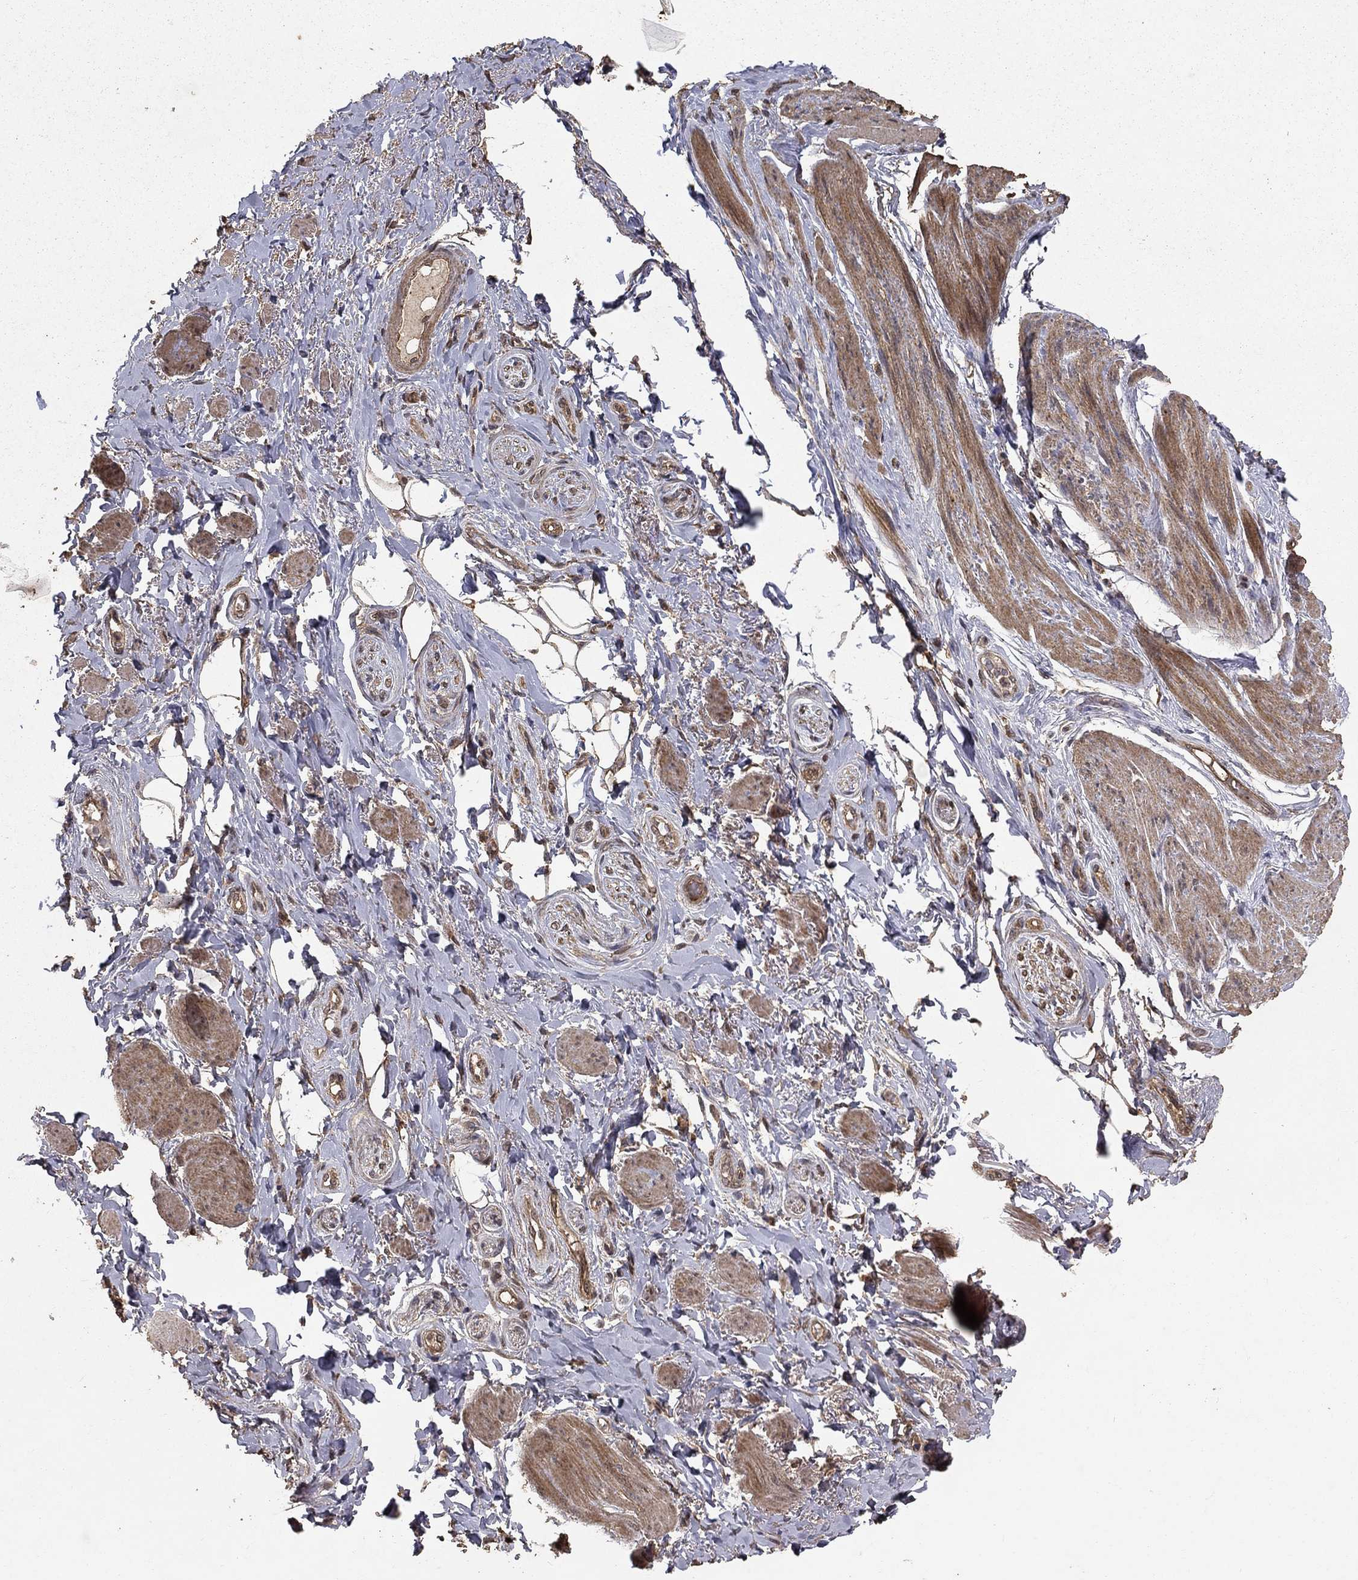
{"staining": {"intensity": "moderate", "quantity": "<25%", "location": "cytoplasmic/membranous"}, "tissue": "adipose tissue", "cell_type": "Adipocytes", "image_type": "normal", "snomed": [{"axis": "morphology", "description": "Normal tissue, NOS"}, {"axis": "topography", "description": "Skeletal muscle"}, {"axis": "topography", "description": "Anal"}, {"axis": "topography", "description": "Peripheral nerve tissue"}], "caption": "DAB immunohistochemical staining of unremarkable adipose tissue displays moderate cytoplasmic/membranous protein positivity in about <25% of adipocytes. Immunohistochemistry (ihc) stains the protein of interest in brown and the nuclei are stained blue.", "gene": "PRDM1", "patient": {"sex": "male", "age": 53}}